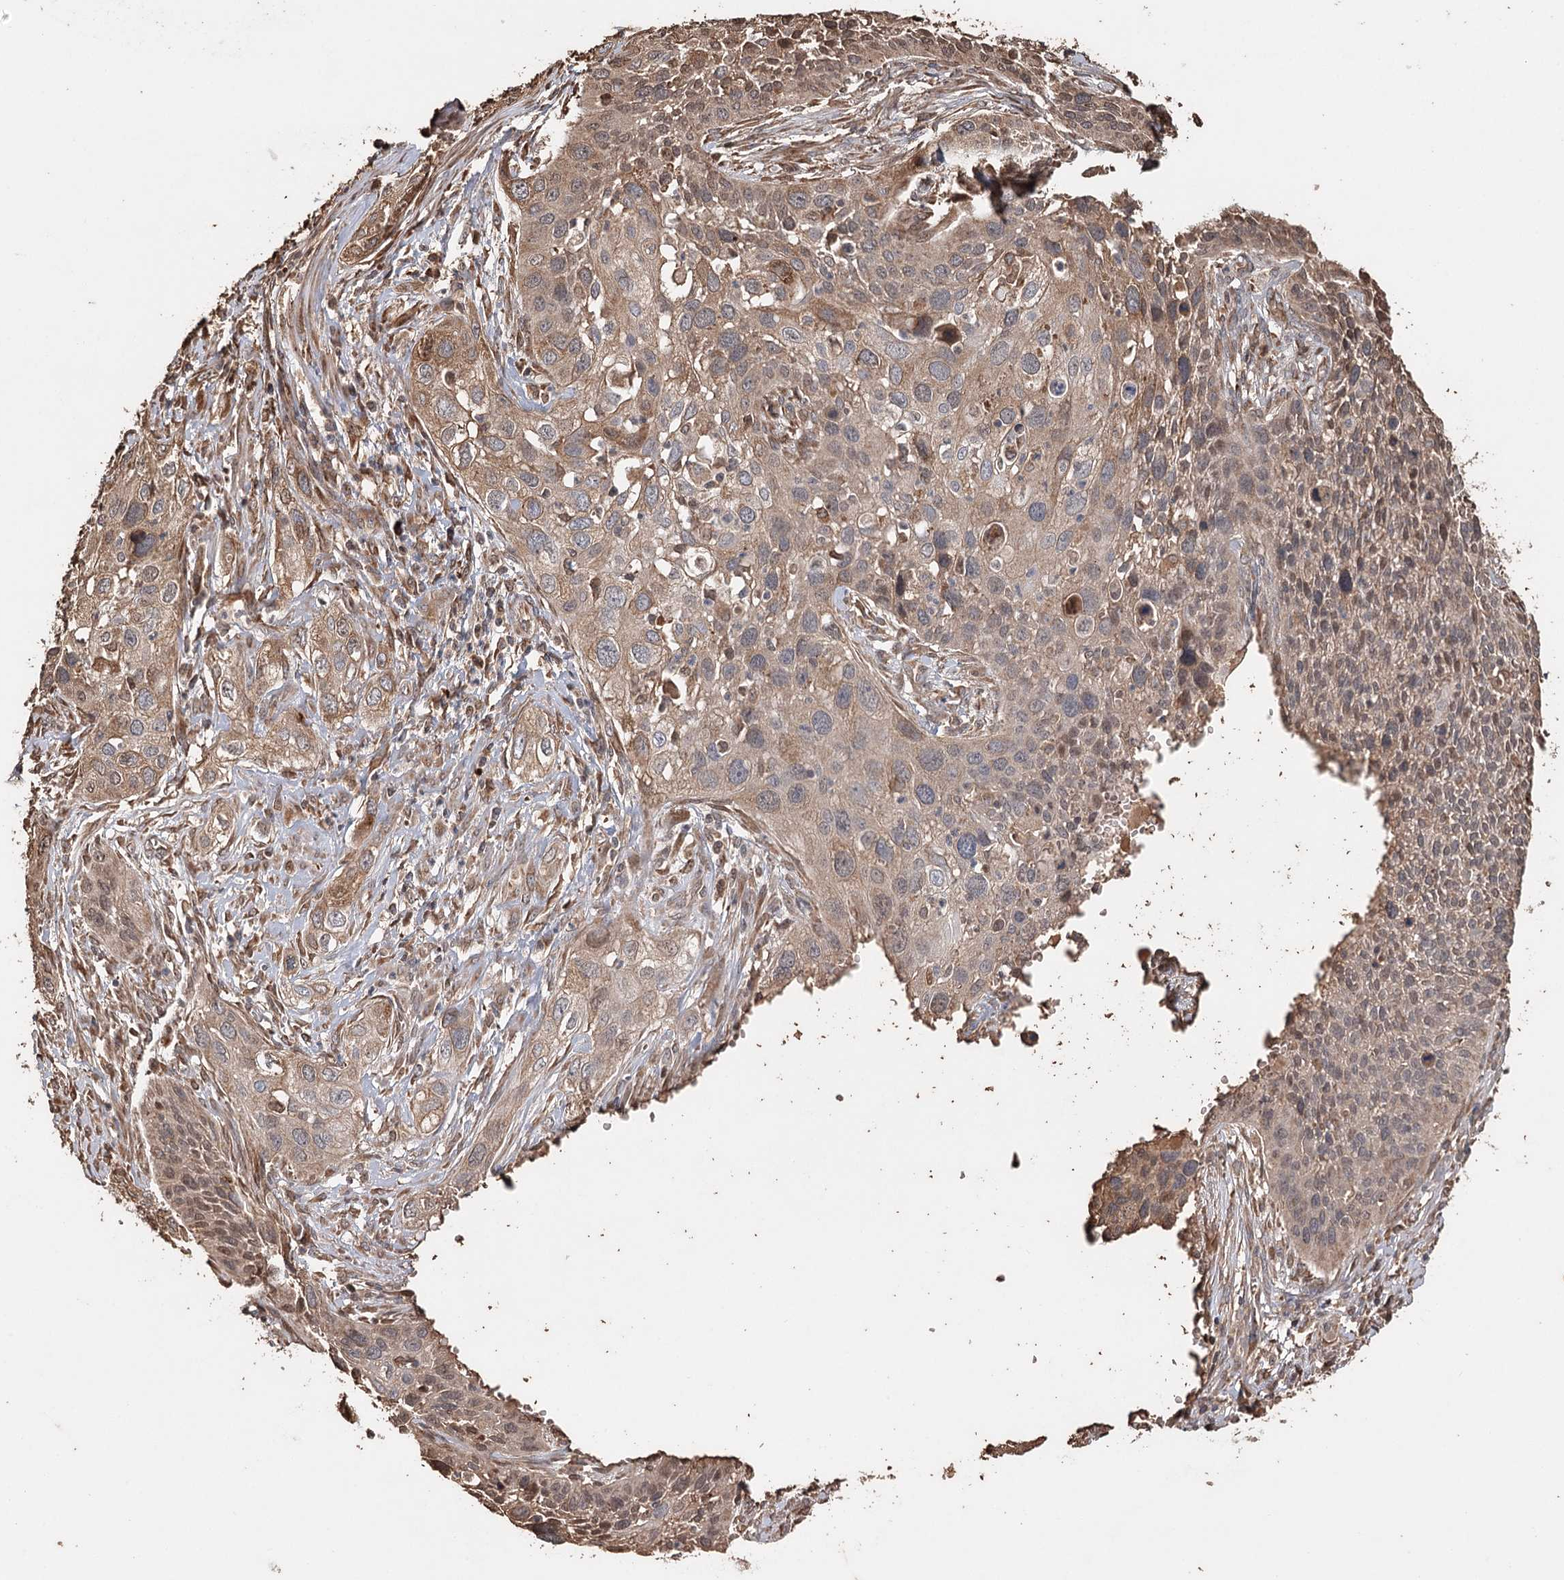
{"staining": {"intensity": "moderate", "quantity": ">75%", "location": "cytoplasmic/membranous"}, "tissue": "cervical cancer", "cell_type": "Tumor cells", "image_type": "cancer", "snomed": [{"axis": "morphology", "description": "Squamous cell carcinoma, NOS"}, {"axis": "topography", "description": "Cervix"}], "caption": "A medium amount of moderate cytoplasmic/membranous positivity is present in about >75% of tumor cells in squamous cell carcinoma (cervical) tissue. The protein of interest is stained brown, and the nuclei are stained in blue (DAB (3,3'-diaminobenzidine) IHC with brightfield microscopy, high magnification).", "gene": "SYVN1", "patient": {"sex": "female", "age": 34}}